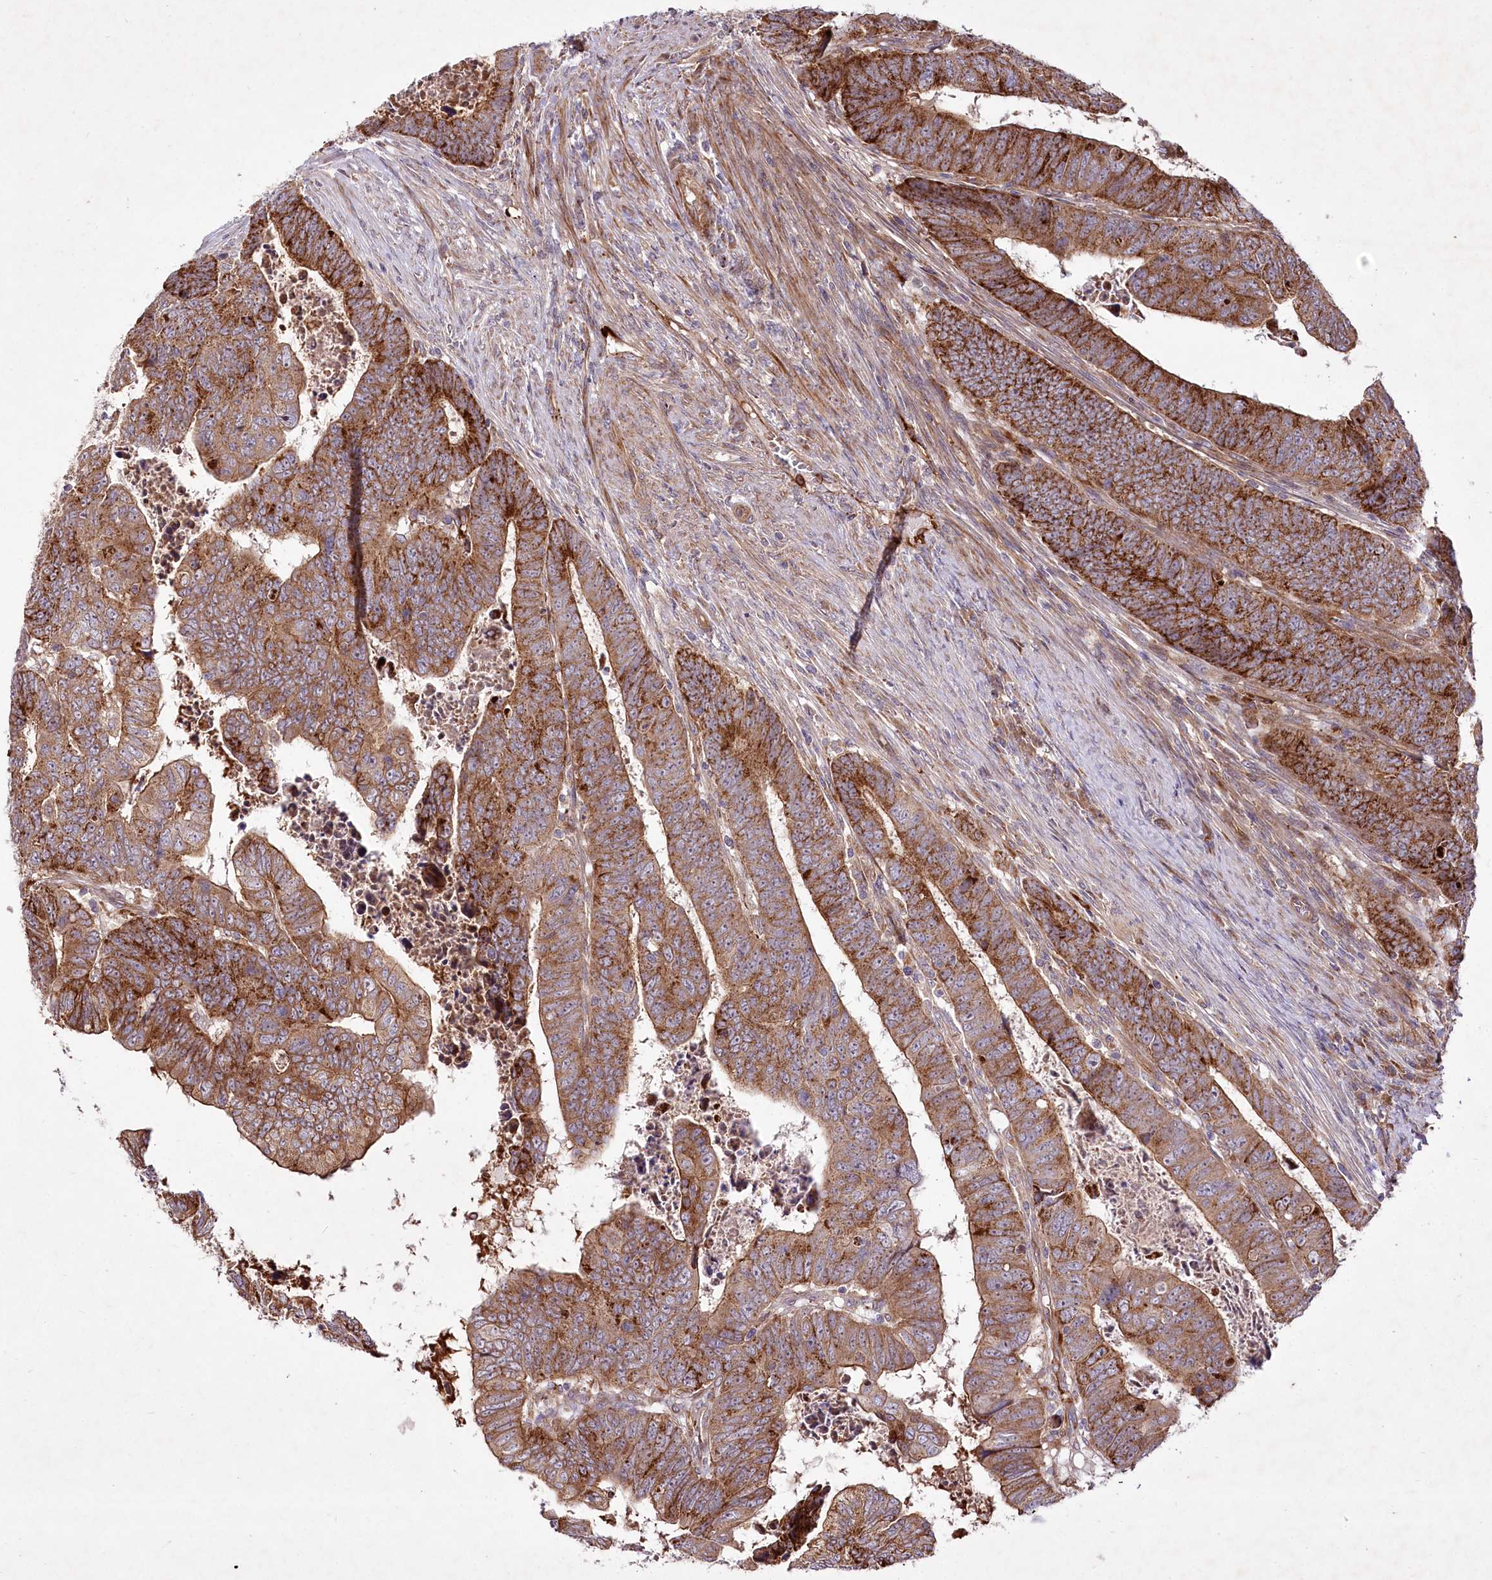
{"staining": {"intensity": "strong", "quantity": ">75%", "location": "cytoplasmic/membranous"}, "tissue": "colorectal cancer", "cell_type": "Tumor cells", "image_type": "cancer", "snomed": [{"axis": "morphology", "description": "Normal tissue, NOS"}, {"axis": "morphology", "description": "Adenocarcinoma, NOS"}, {"axis": "topography", "description": "Rectum"}], "caption": "Colorectal cancer was stained to show a protein in brown. There is high levels of strong cytoplasmic/membranous positivity in approximately >75% of tumor cells.", "gene": "PSTK", "patient": {"sex": "female", "age": 65}}